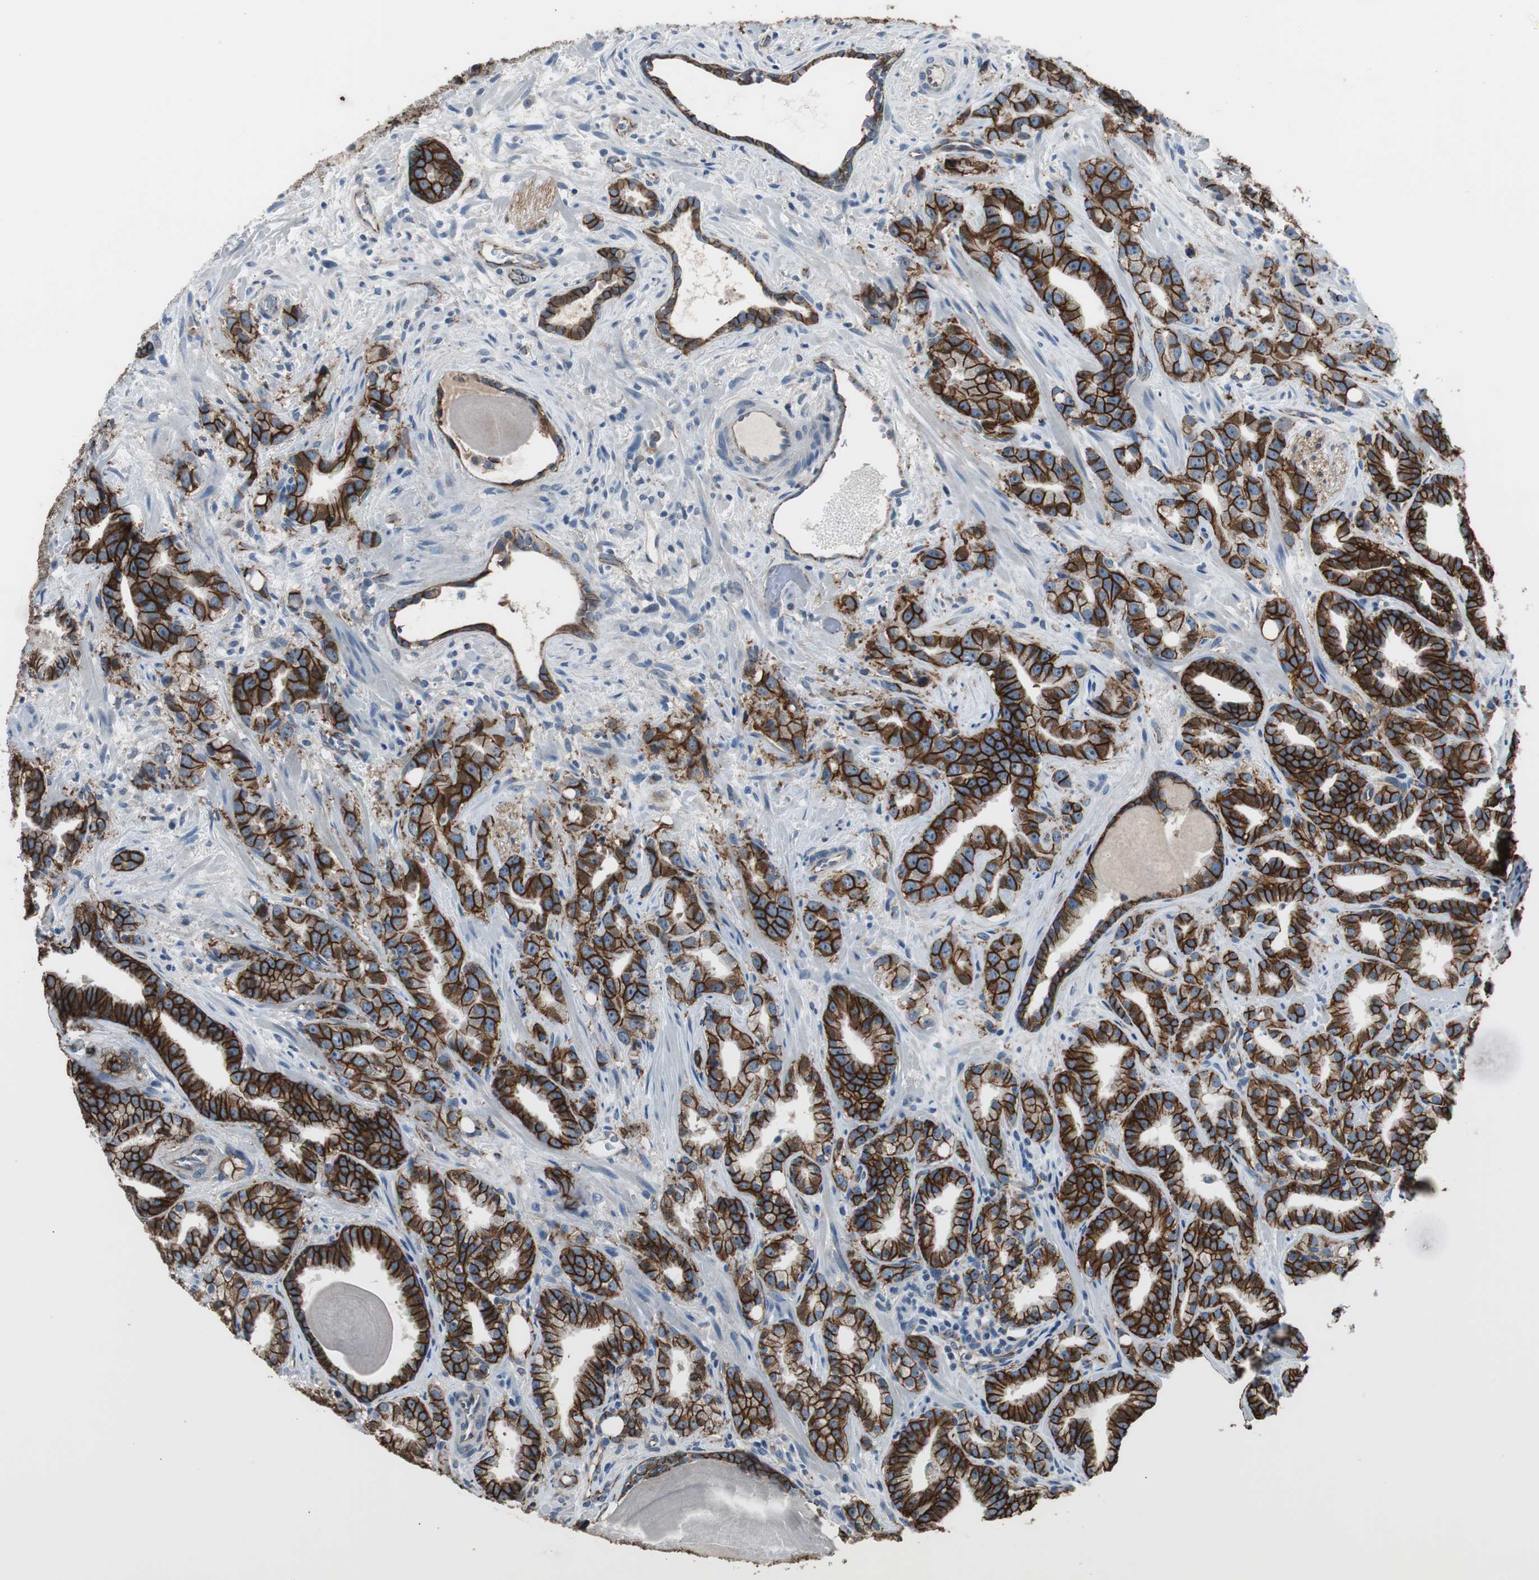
{"staining": {"intensity": "strong", "quantity": ">75%", "location": "cytoplasmic/membranous"}, "tissue": "prostate cancer", "cell_type": "Tumor cells", "image_type": "cancer", "snomed": [{"axis": "morphology", "description": "Adenocarcinoma, Low grade"}, {"axis": "topography", "description": "Prostate"}], "caption": "A brown stain shows strong cytoplasmic/membranous positivity of a protein in human adenocarcinoma (low-grade) (prostate) tumor cells.", "gene": "STXBP4", "patient": {"sex": "male", "age": 63}}